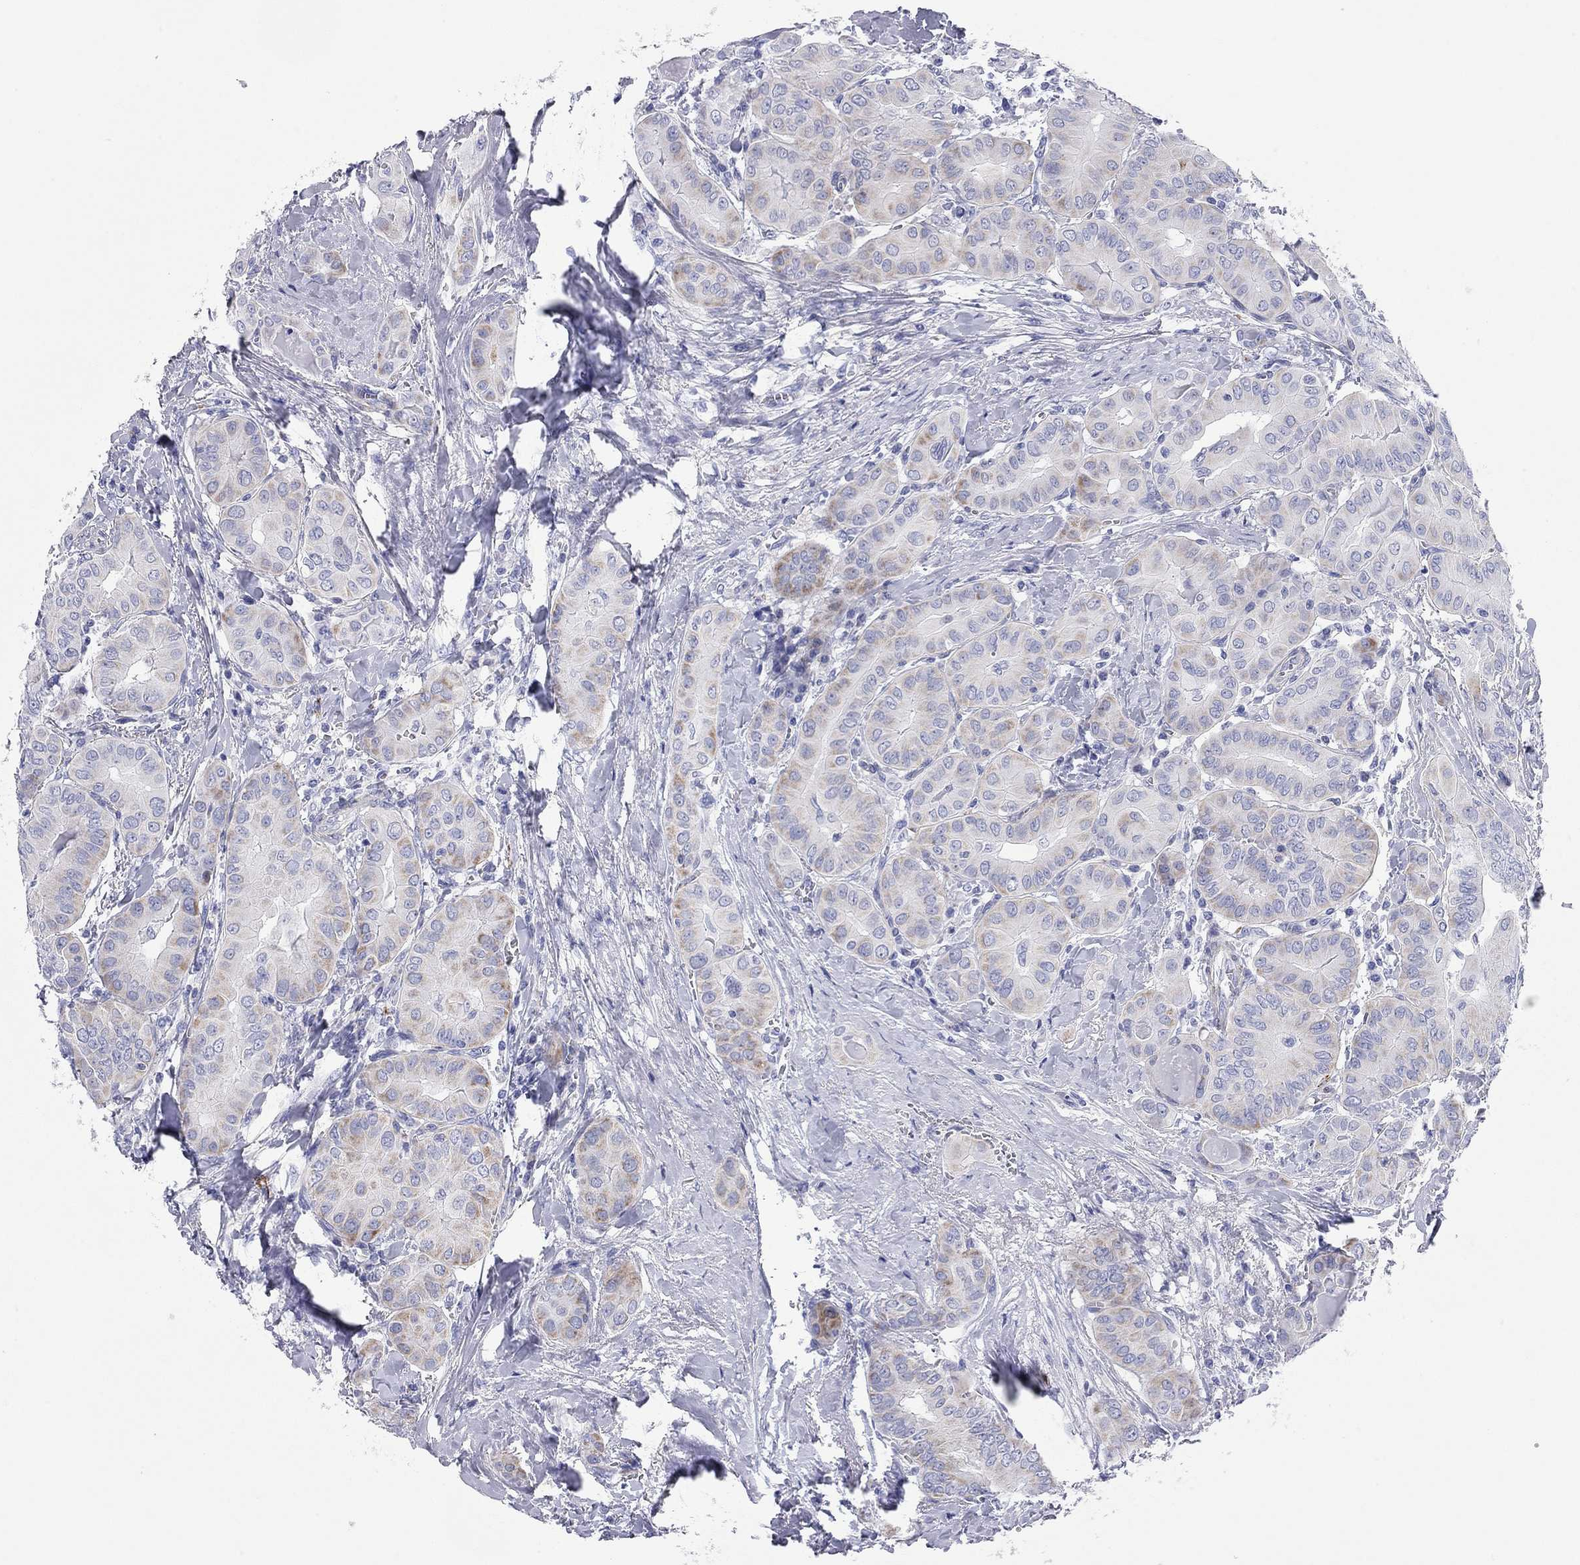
{"staining": {"intensity": "weak", "quantity": "25%-75%", "location": "cytoplasmic/membranous"}, "tissue": "thyroid cancer", "cell_type": "Tumor cells", "image_type": "cancer", "snomed": [{"axis": "morphology", "description": "Papillary adenocarcinoma, NOS"}, {"axis": "topography", "description": "Thyroid gland"}], "caption": "Thyroid cancer (papillary adenocarcinoma) stained for a protein (brown) displays weak cytoplasmic/membranous positive staining in approximately 25%-75% of tumor cells.", "gene": "CHI3L2", "patient": {"sex": "female", "age": 37}}